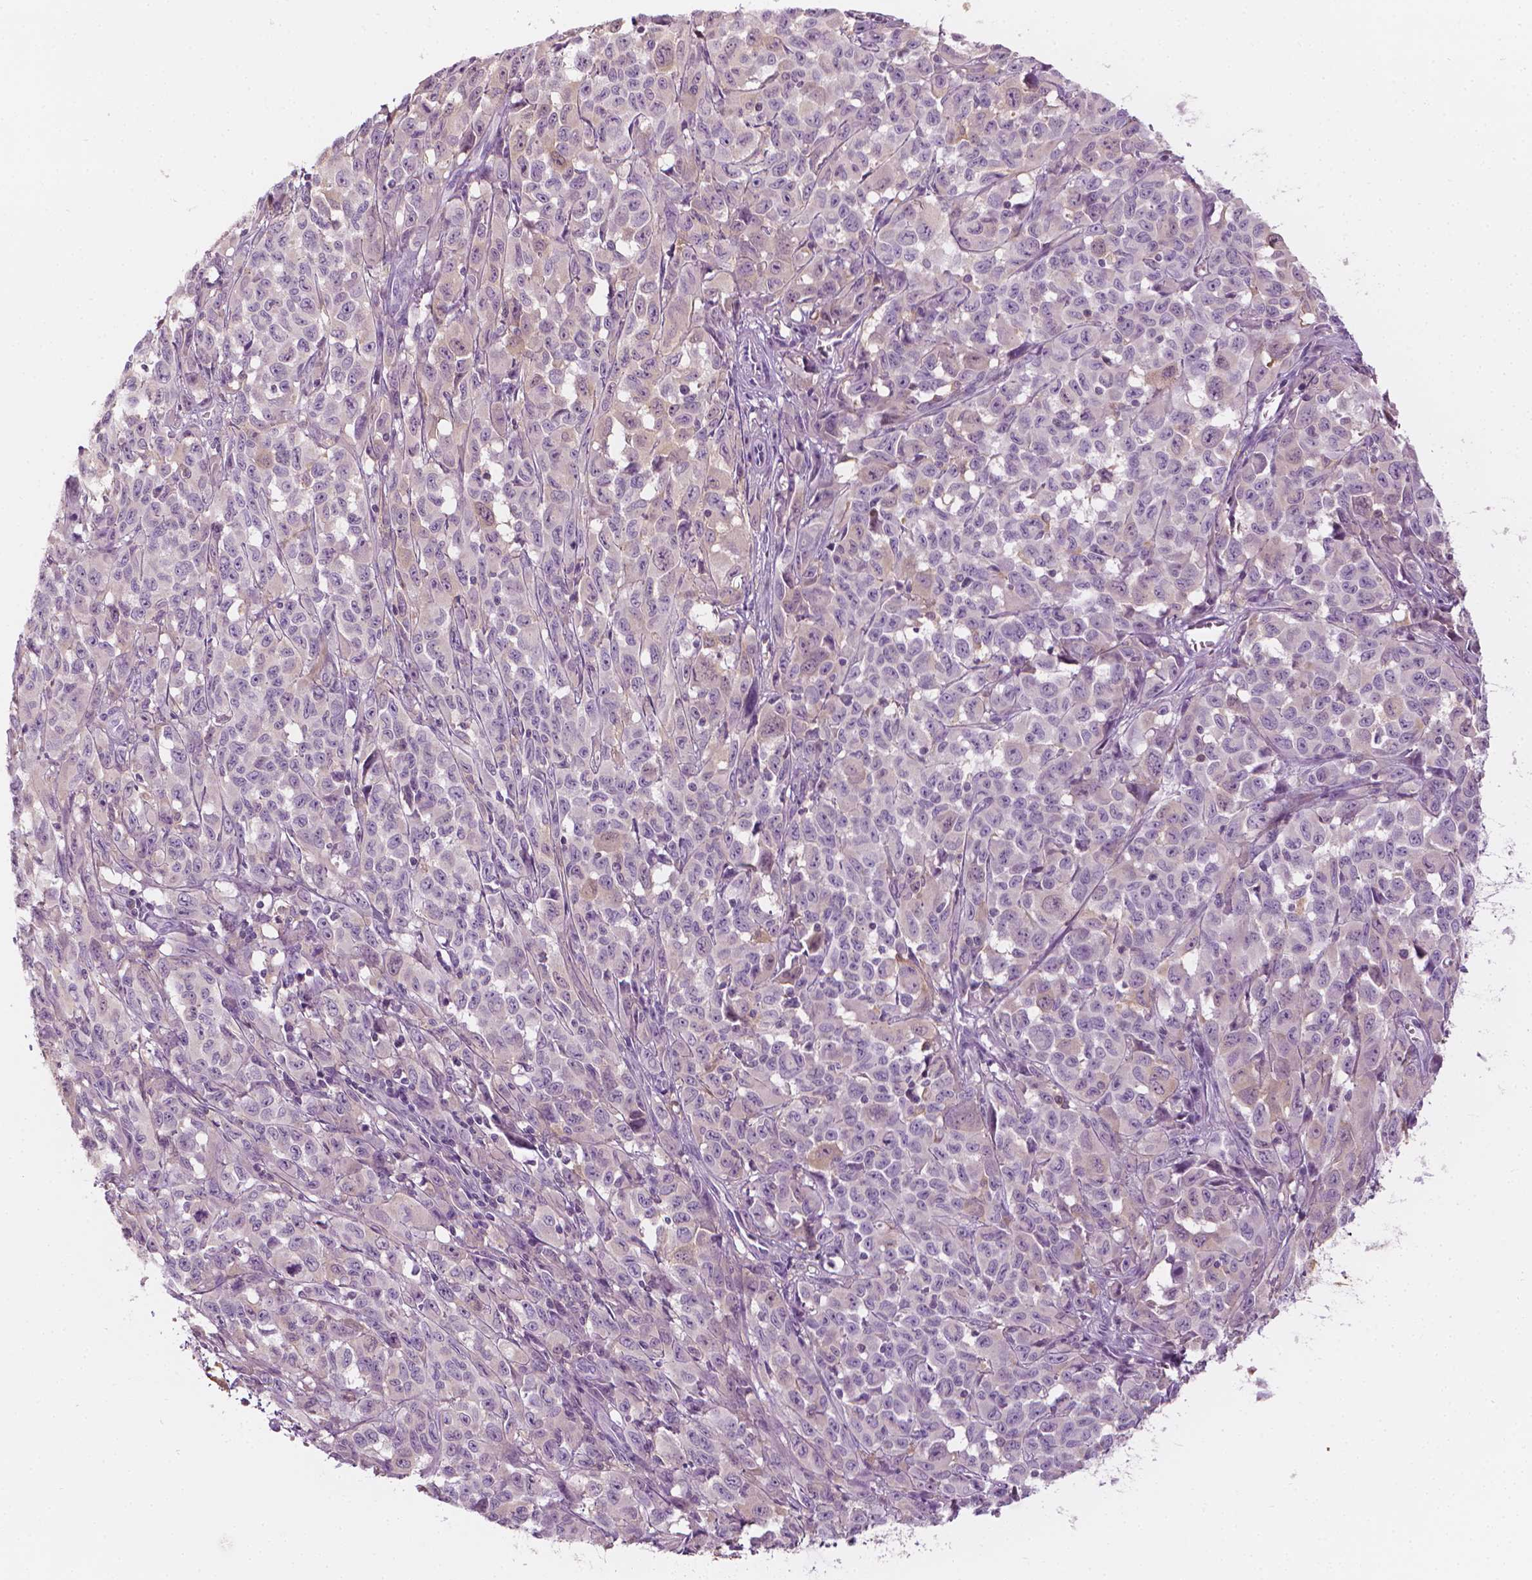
{"staining": {"intensity": "weak", "quantity": "<25%", "location": "cytoplasmic/membranous"}, "tissue": "melanoma", "cell_type": "Tumor cells", "image_type": "cancer", "snomed": [{"axis": "morphology", "description": "Malignant melanoma, NOS"}, {"axis": "topography", "description": "Vulva, labia, clitoris and Bartholin´s gland, NO"}], "caption": "Melanoma was stained to show a protein in brown. There is no significant expression in tumor cells.", "gene": "SHMT1", "patient": {"sex": "female", "age": 75}}